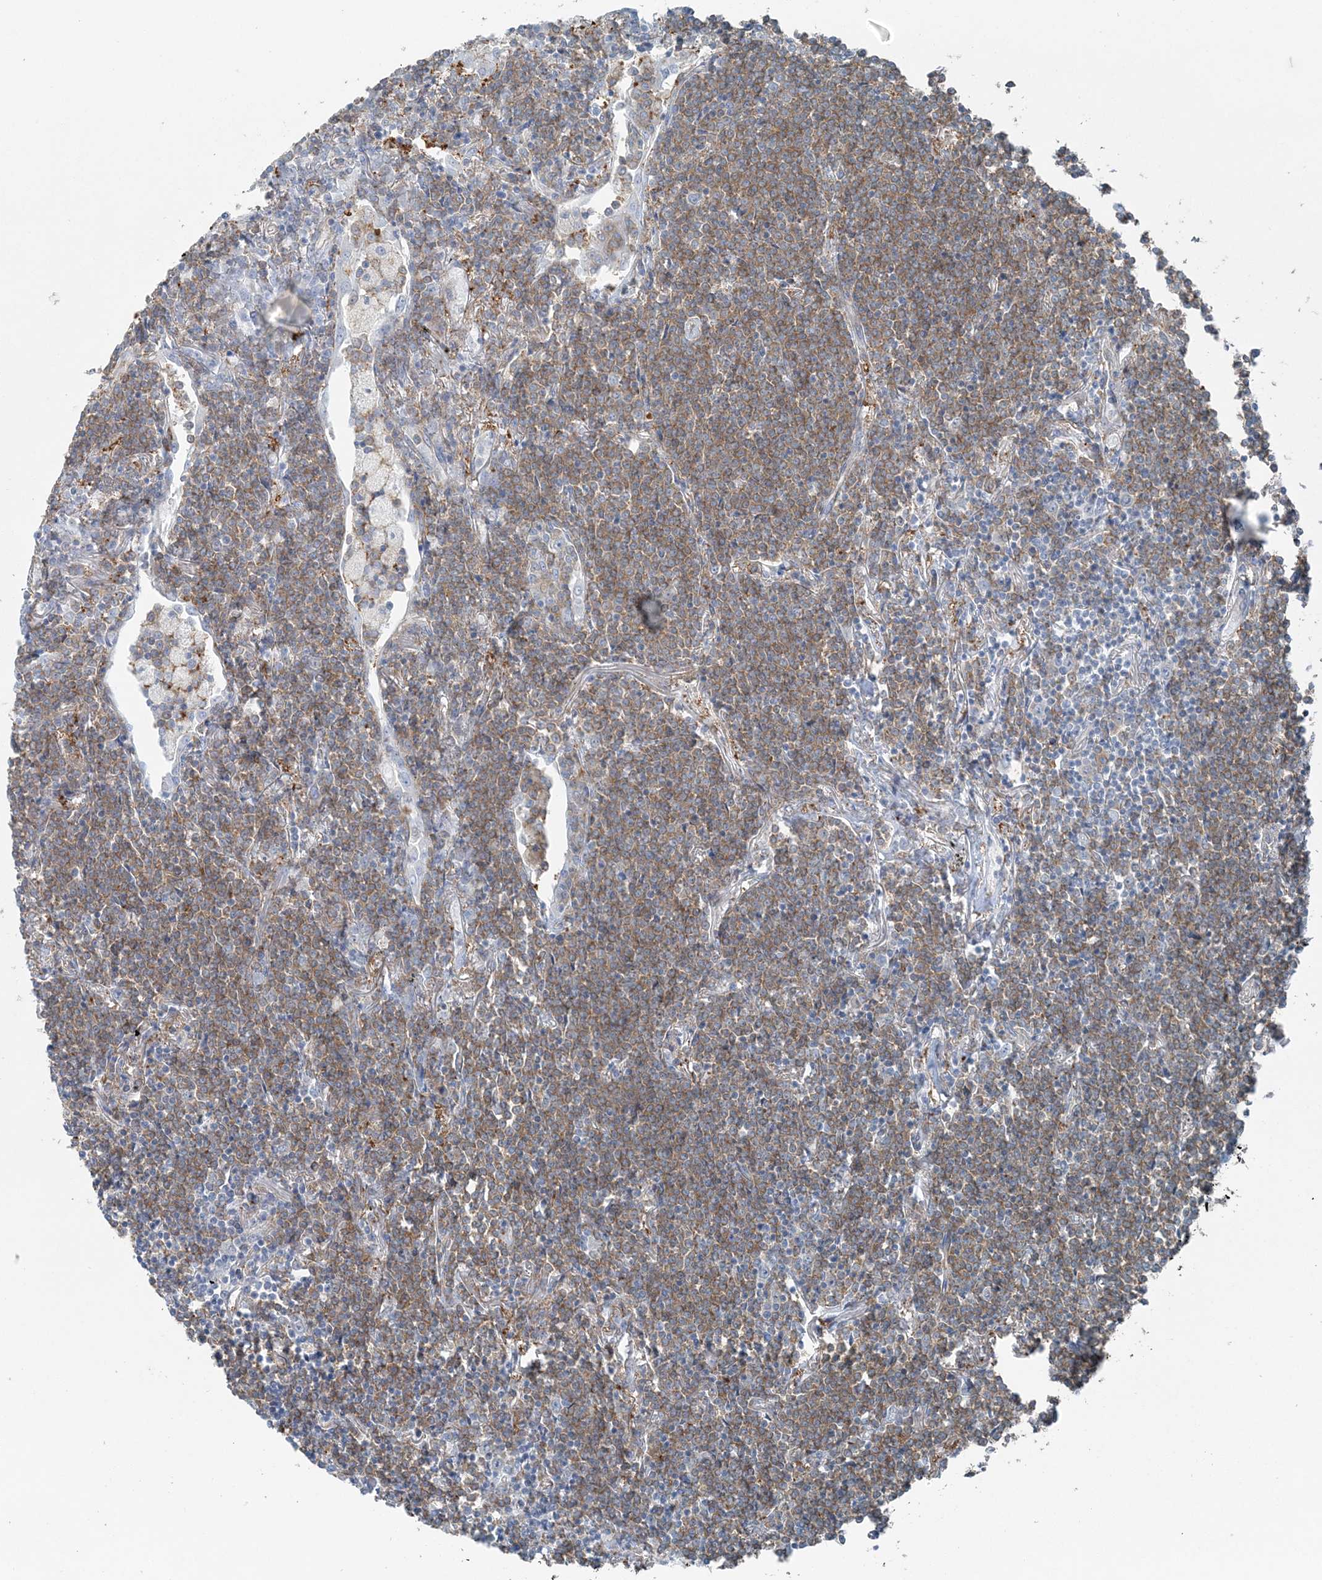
{"staining": {"intensity": "moderate", "quantity": ">75%", "location": "cytoplasmic/membranous"}, "tissue": "lymphoma", "cell_type": "Tumor cells", "image_type": "cancer", "snomed": [{"axis": "morphology", "description": "Malignant lymphoma, non-Hodgkin's type, Low grade"}, {"axis": "topography", "description": "Lung"}], "caption": "This is a histology image of immunohistochemistry staining of malignant lymphoma, non-Hodgkin's type (low-grade), which shows moderate positivity in the cytoplasmic/membranous of tumor cells.", "gene": "SNX2", "patient": {"sex": "female", "age": 71}}